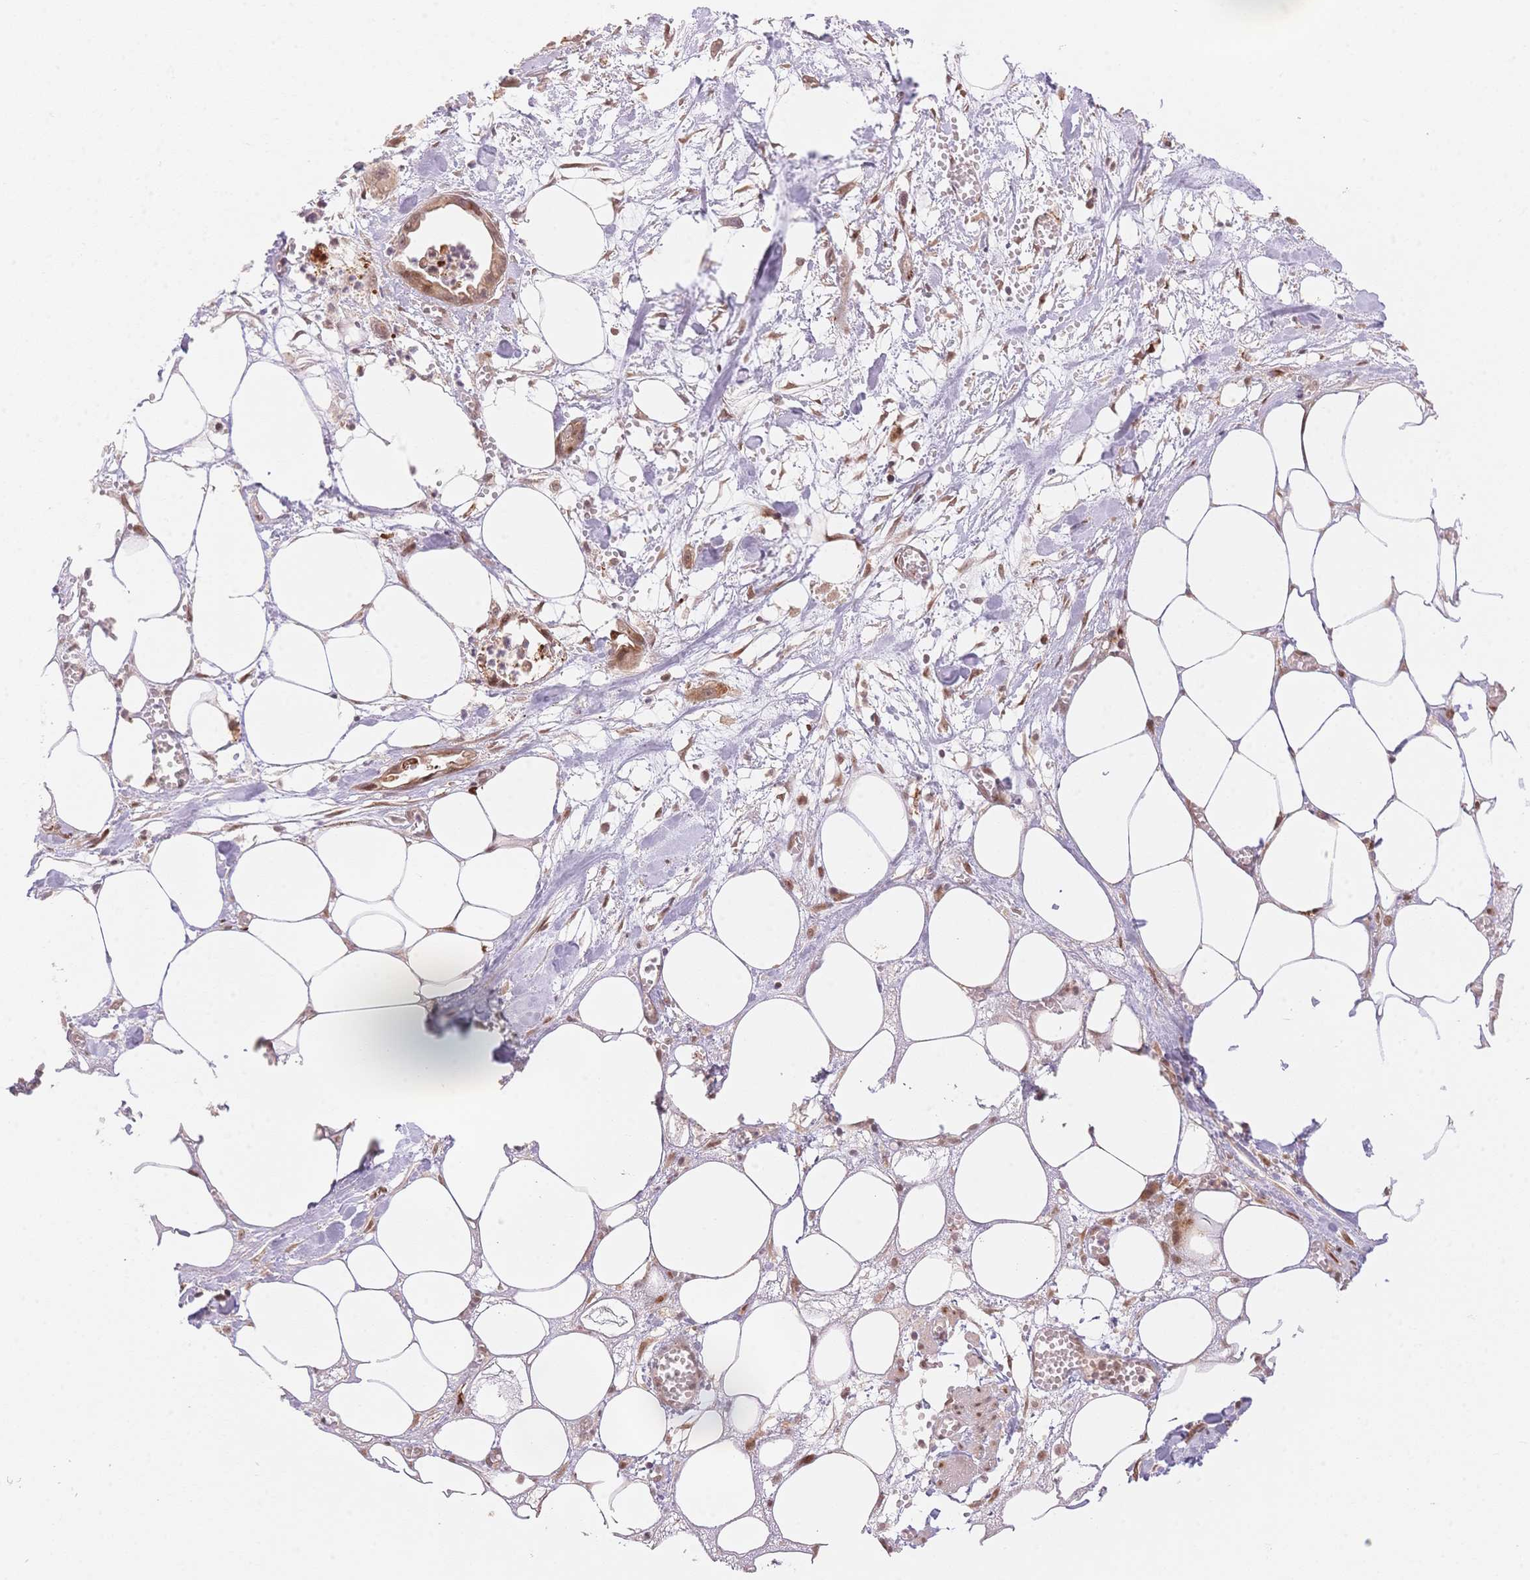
{"staining": {"intensity": "weak", "quantity": ">75%", "location": "cytoplasmic/membranous"}, "tissue": "pancreatic cancer", "cell_type": "Tumor cells", "image_type": "cancer", "snomed": [{"axis": "morphology", "description": "Adenocarcinoma, NOS"}, {"axis": "topography", "description": "Pancreas"}], "caption": "Pancreatic cancer stained with IHC displays weak cytoplasmic/membranous positivity in approximately >75% of tumor cells.", "gene": "STK39", "patient": {"sex": "female", "age": 73}}